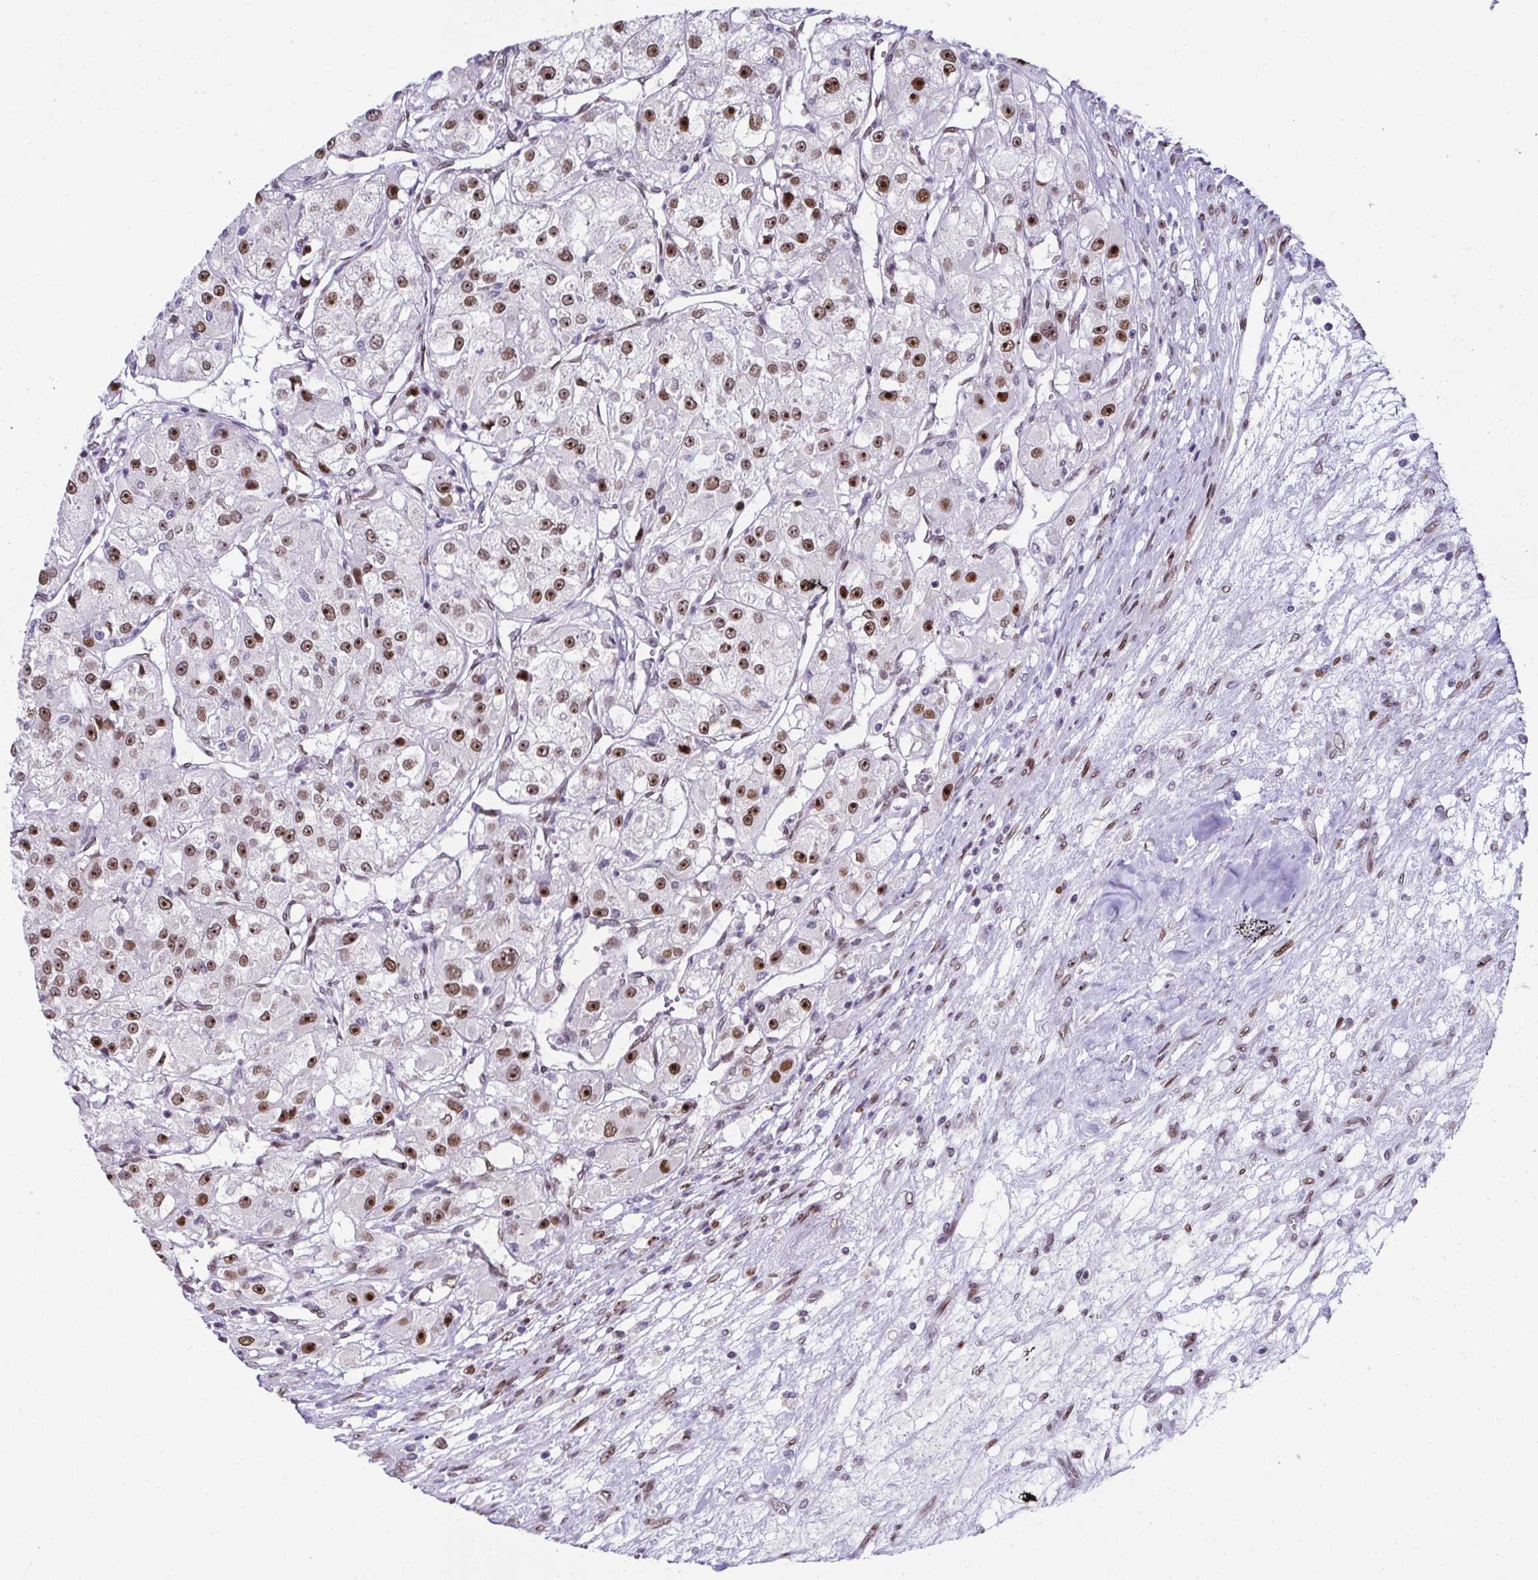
{"staining": {"intensity": "moderate", "quantity": ">75%", "location": "nuclear"}, "tissue": "renal cancer", "cell_type": "Tumor cells", "image_type": "cancer", "snomed": [{"axis": "morphology", "description": "Adenocarcinoma, NOS"}, {"axis": "topography", "description": "Kidney"}], "caption": "Brown immunohistochemical staining in human renal adenocarcinoma reveals moderate nuclear expression in about >75% of tumor cells.", "gene": "RB1", "patient": {"sex": "female", "age": 63}}